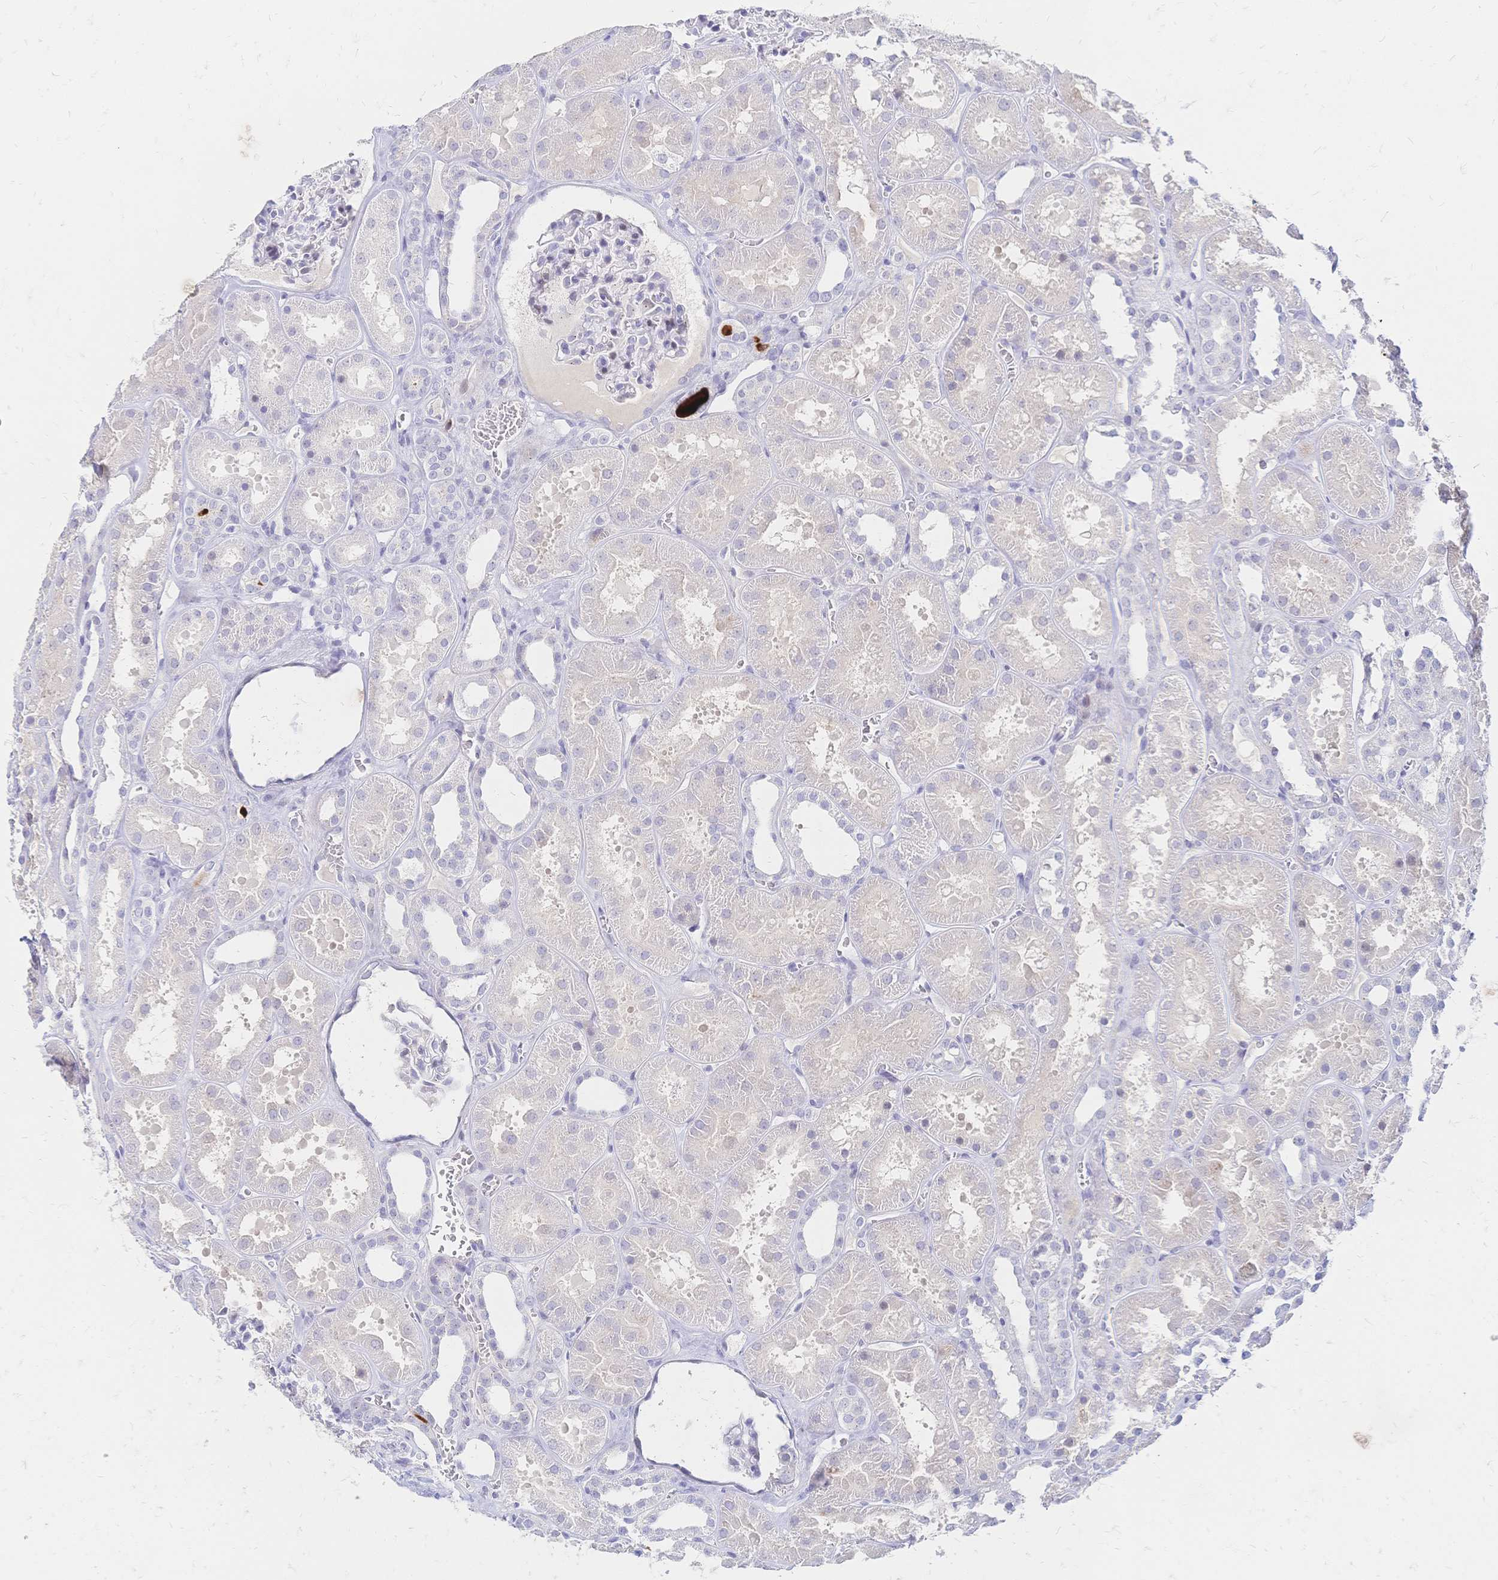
{"staining": {"intensity": "negative", "quantity": "none", "location": "none"}, "tissue": "kidney", "cell_type": "Cells in glomeruli", "image_type": "normal", "snomed": [{"axis": "morphology", "description": "Normal tissue, NOS"}, {"axis": "topography", "description": "Kidney"}], "caption": "A photomicrograph of kidney stained for a protein displays no brown staining in cells in glomeruli.", "gene": "PSORS1C2", "patient": {"sex": "female", "age": 41}}